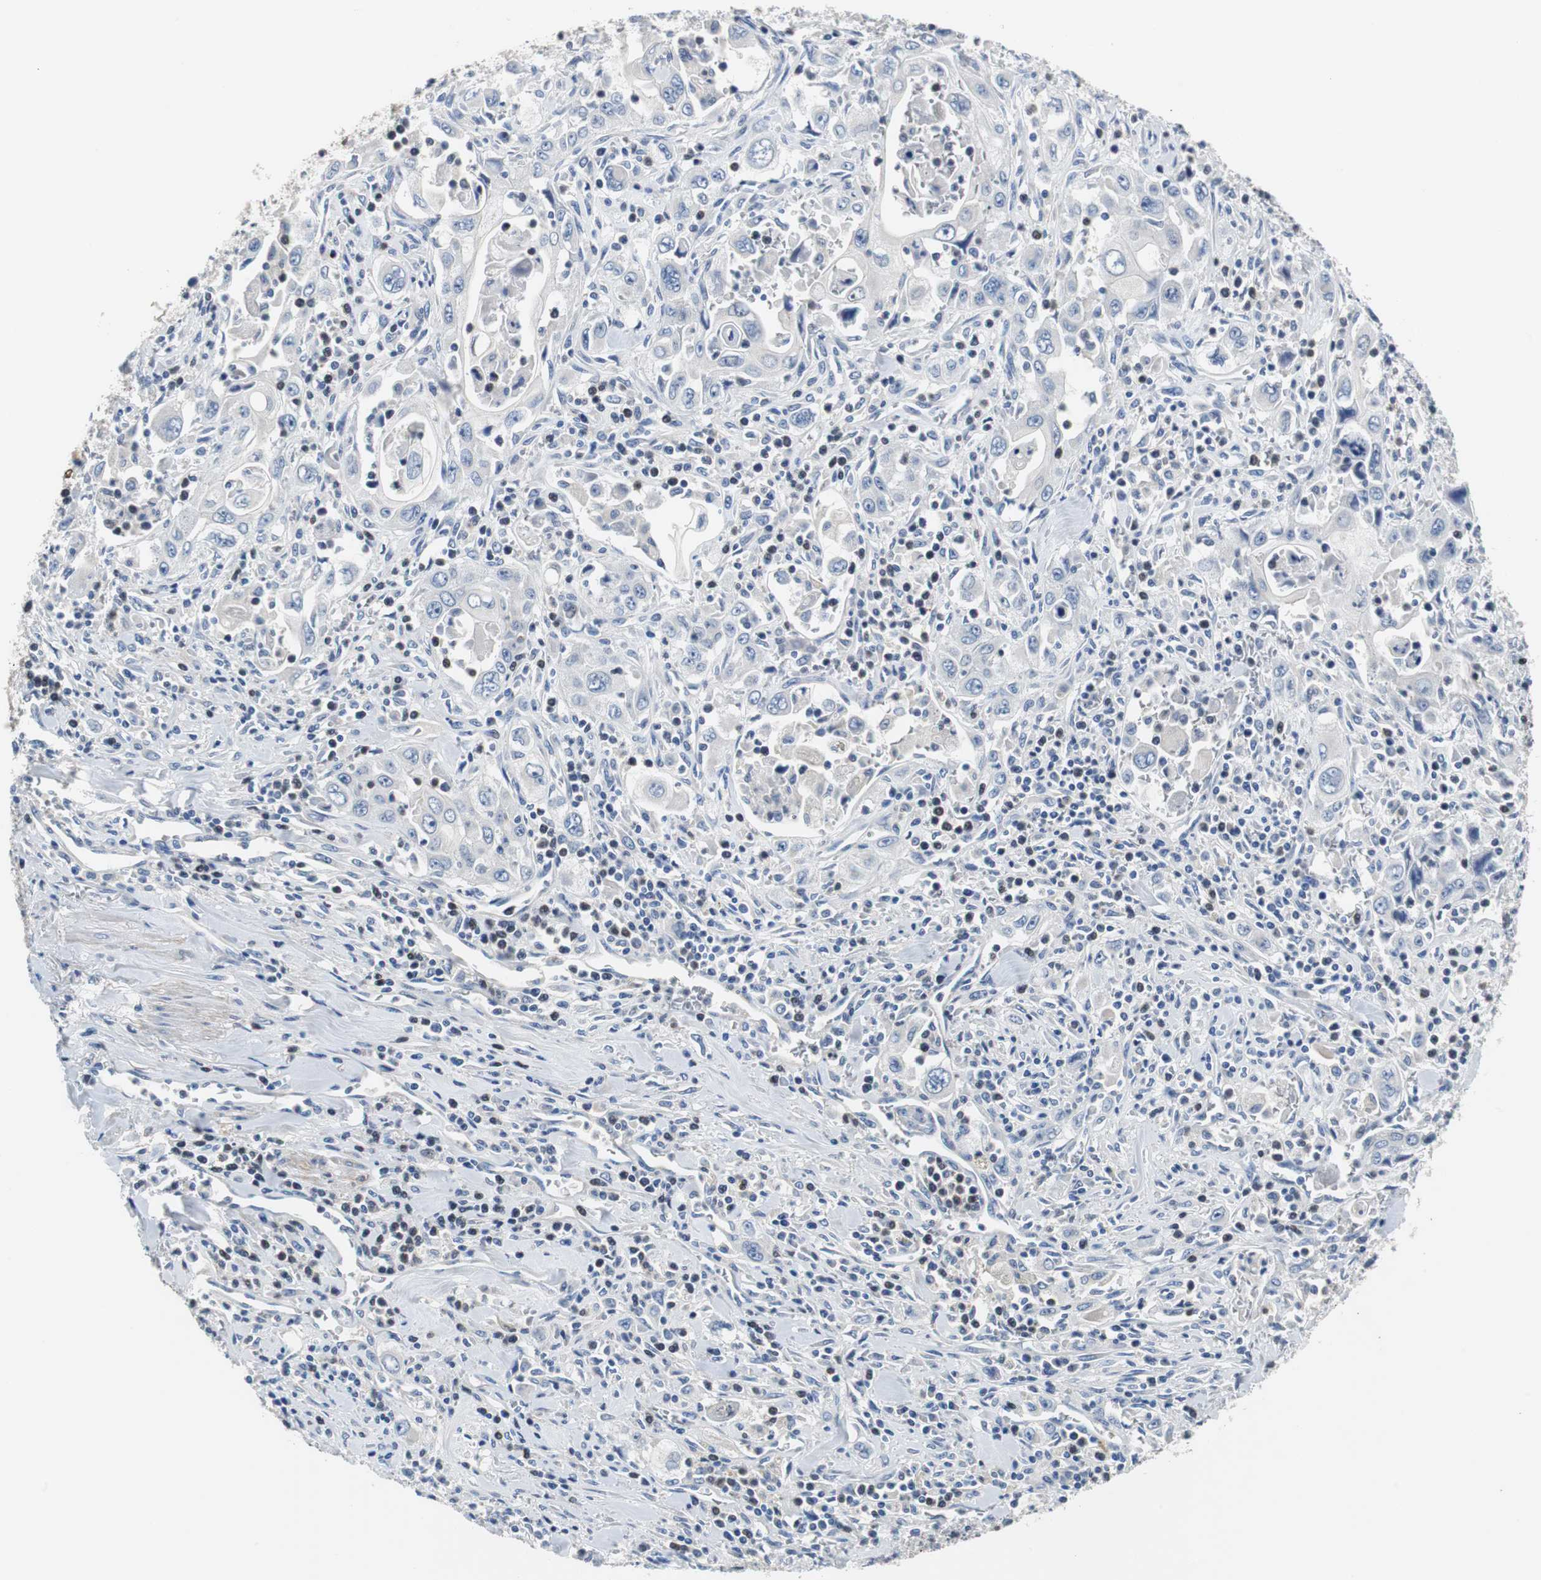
{"staining": {"intensity": "negative", "quantity": "none", "location": "none"}, "tissue": "pancreatic cancer", "cell_type": "Tumor cells", "image_type": "cancer", "snomed": [{"axis": "morphology", "description": "Adenocarcinoma, NOS"}, {"axis": "topography", "description": "Pancreas"}], "caption": "Immunohistochemical staining of human pancreatic cancer (adenocarcinoma) exhibits no significant staining in tumor cells.", "gene": "PCK1", "patient": {"sex": "male", "age": 70}}